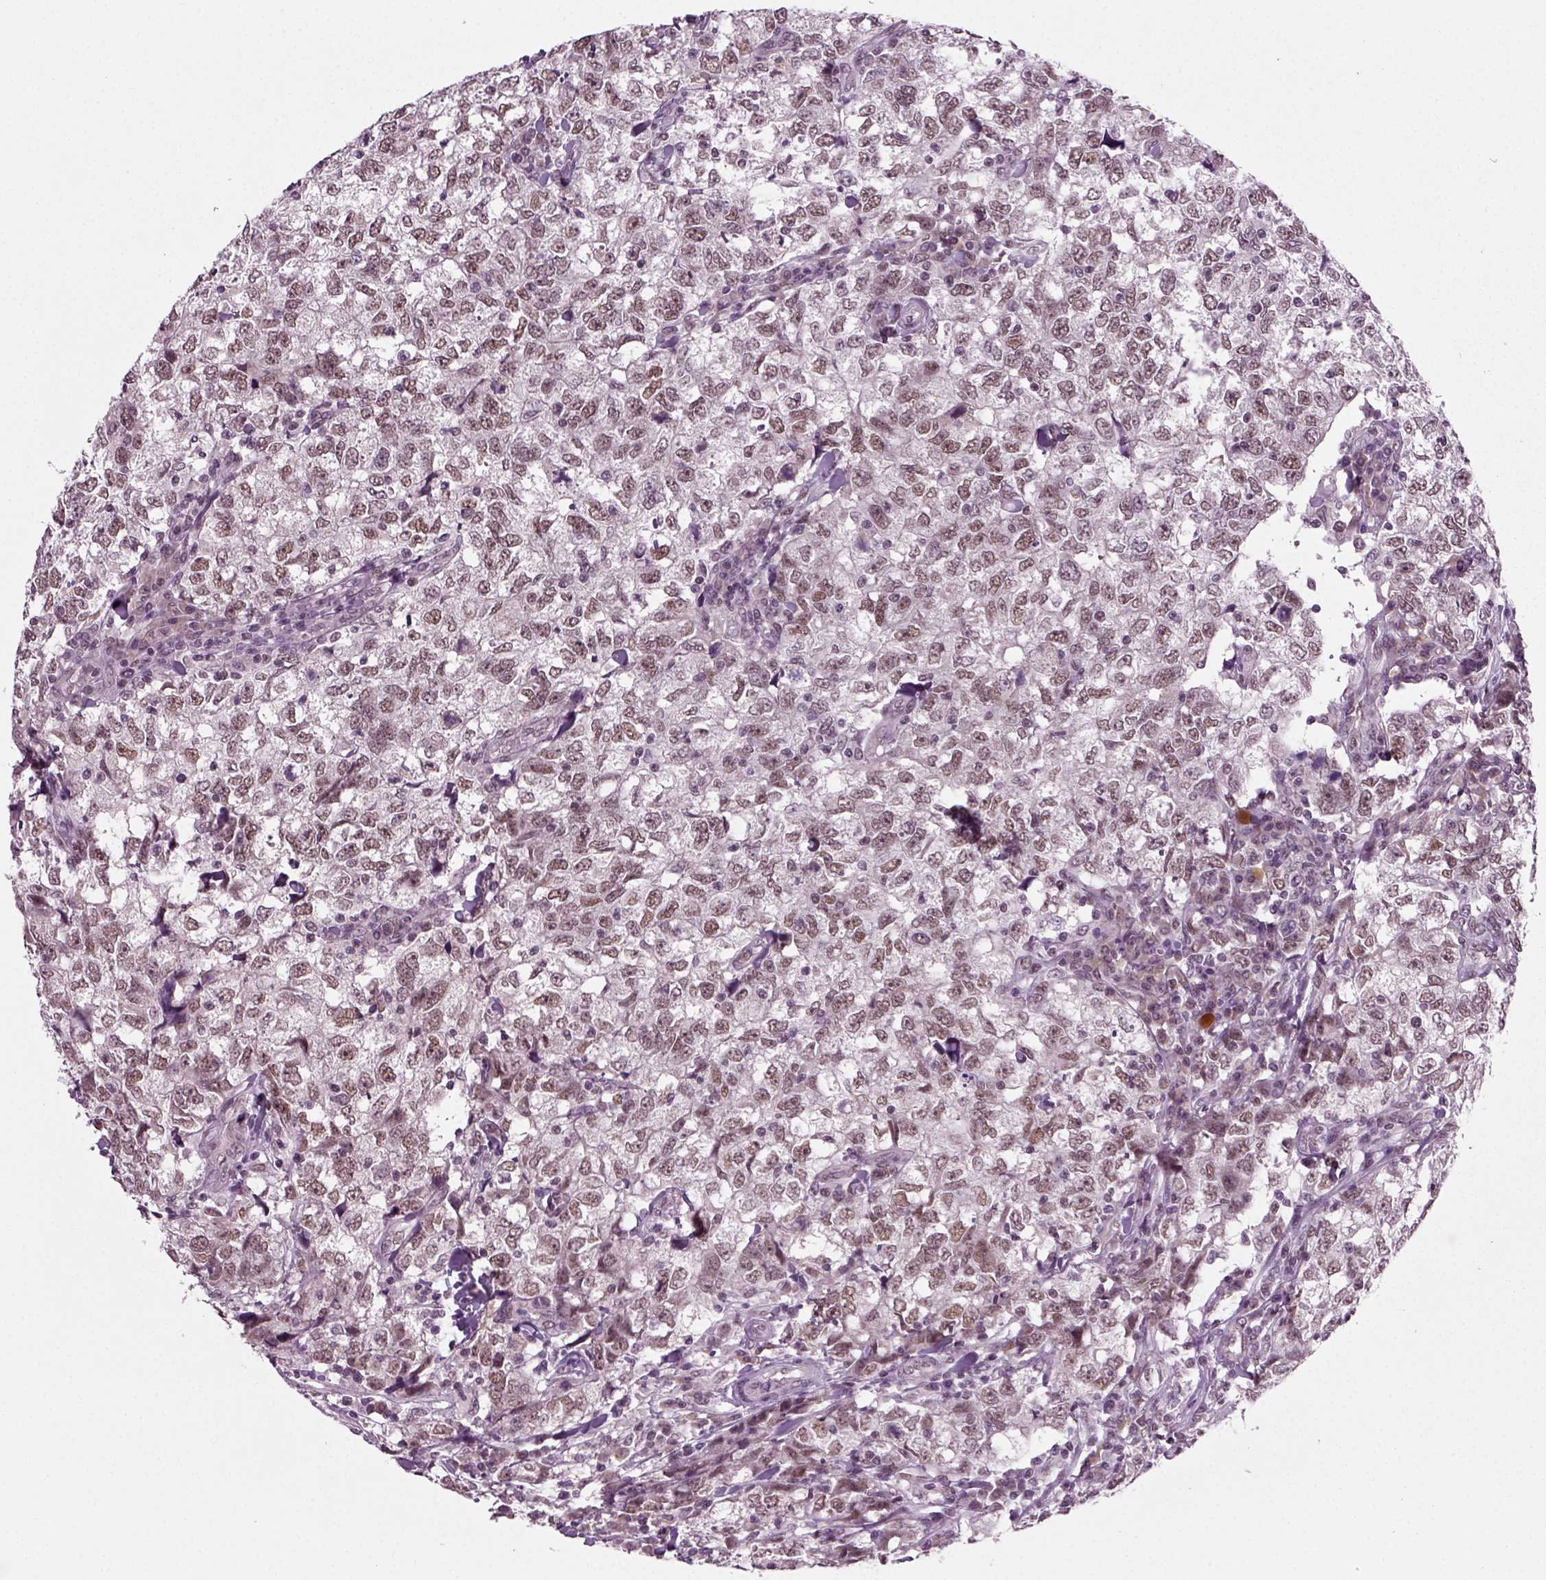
{"staining": {"intensity": "moderate", "quantity": ">75%", "location": "nuclear"}, "tissue": "breast cancer", "cell_type": "Tumor cells", "image_type": "cancer", "snomed": [{"axis": "morphology", "description": "Duct carcinoma"}, {"axis": "topography", "description": "Breast"}], "caption": "The immunohistochemical stain highlights moderate nuclear staining in tumor cells of breast cancer (intraductal carcinoma) tissue.", "gene": "RCOR3", "patient": {"sex": "female", "age": 30}}